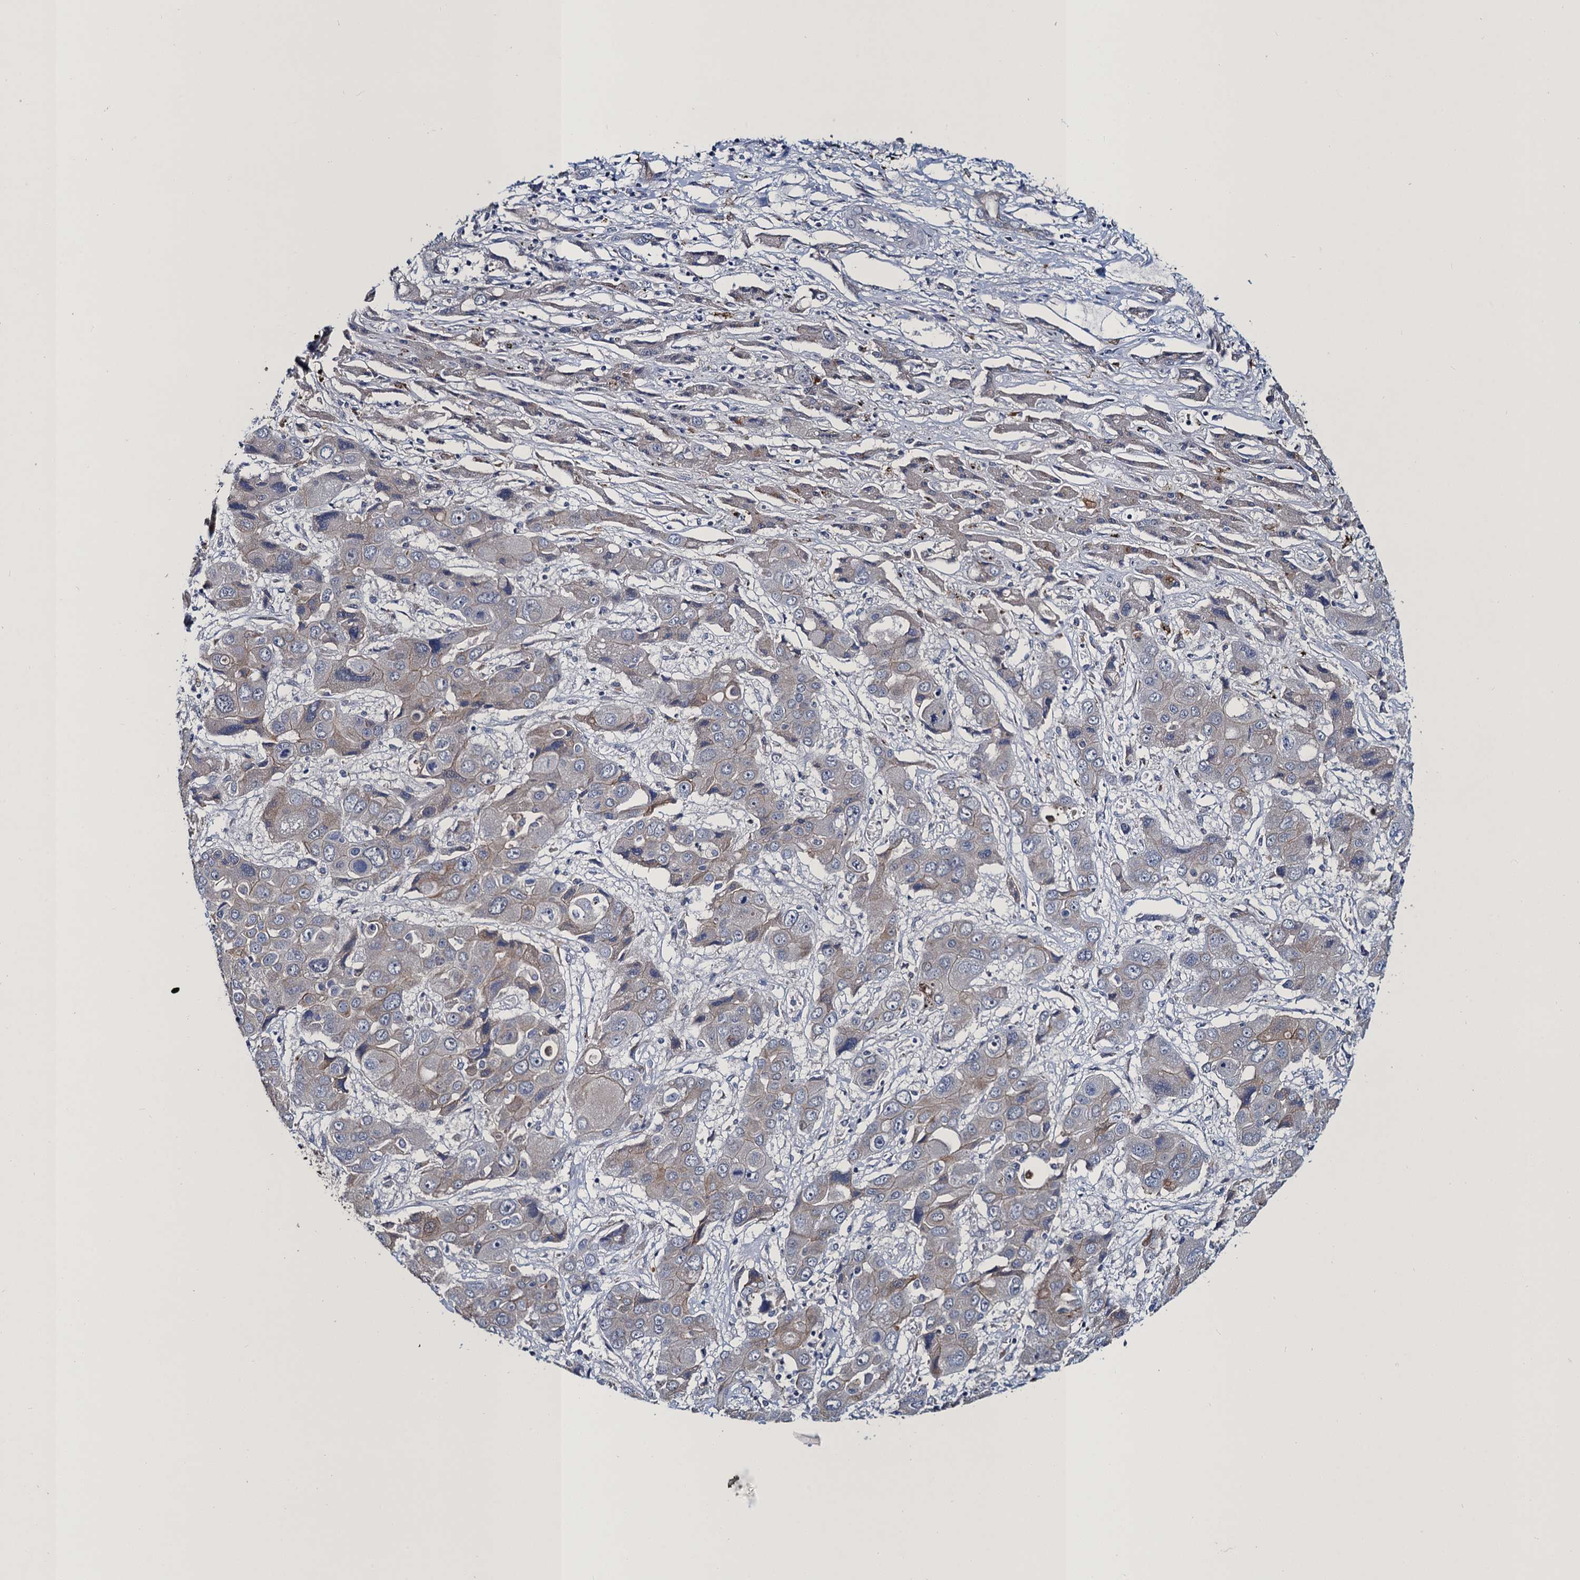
{"staining": {"intensity": "weak", "quantity": "<25%", "location": "cytoplasmic/membranous"}, "tissue": "liver cancer", "cell_type": "Tumor cells", "image_type": "cancer", "snomed": [{"axis": "morphology", "description": "Cholangiocarcinoma"}, {"axis": "topography", "description": "Liver"}], "caption": "Liver cancer (cholangiocarcinoma) was stained to show a protein in brown. There is no significant staining in tumor cells.", "gene": "ATOSA", "patient": {"sex": "male", "age": 67}}